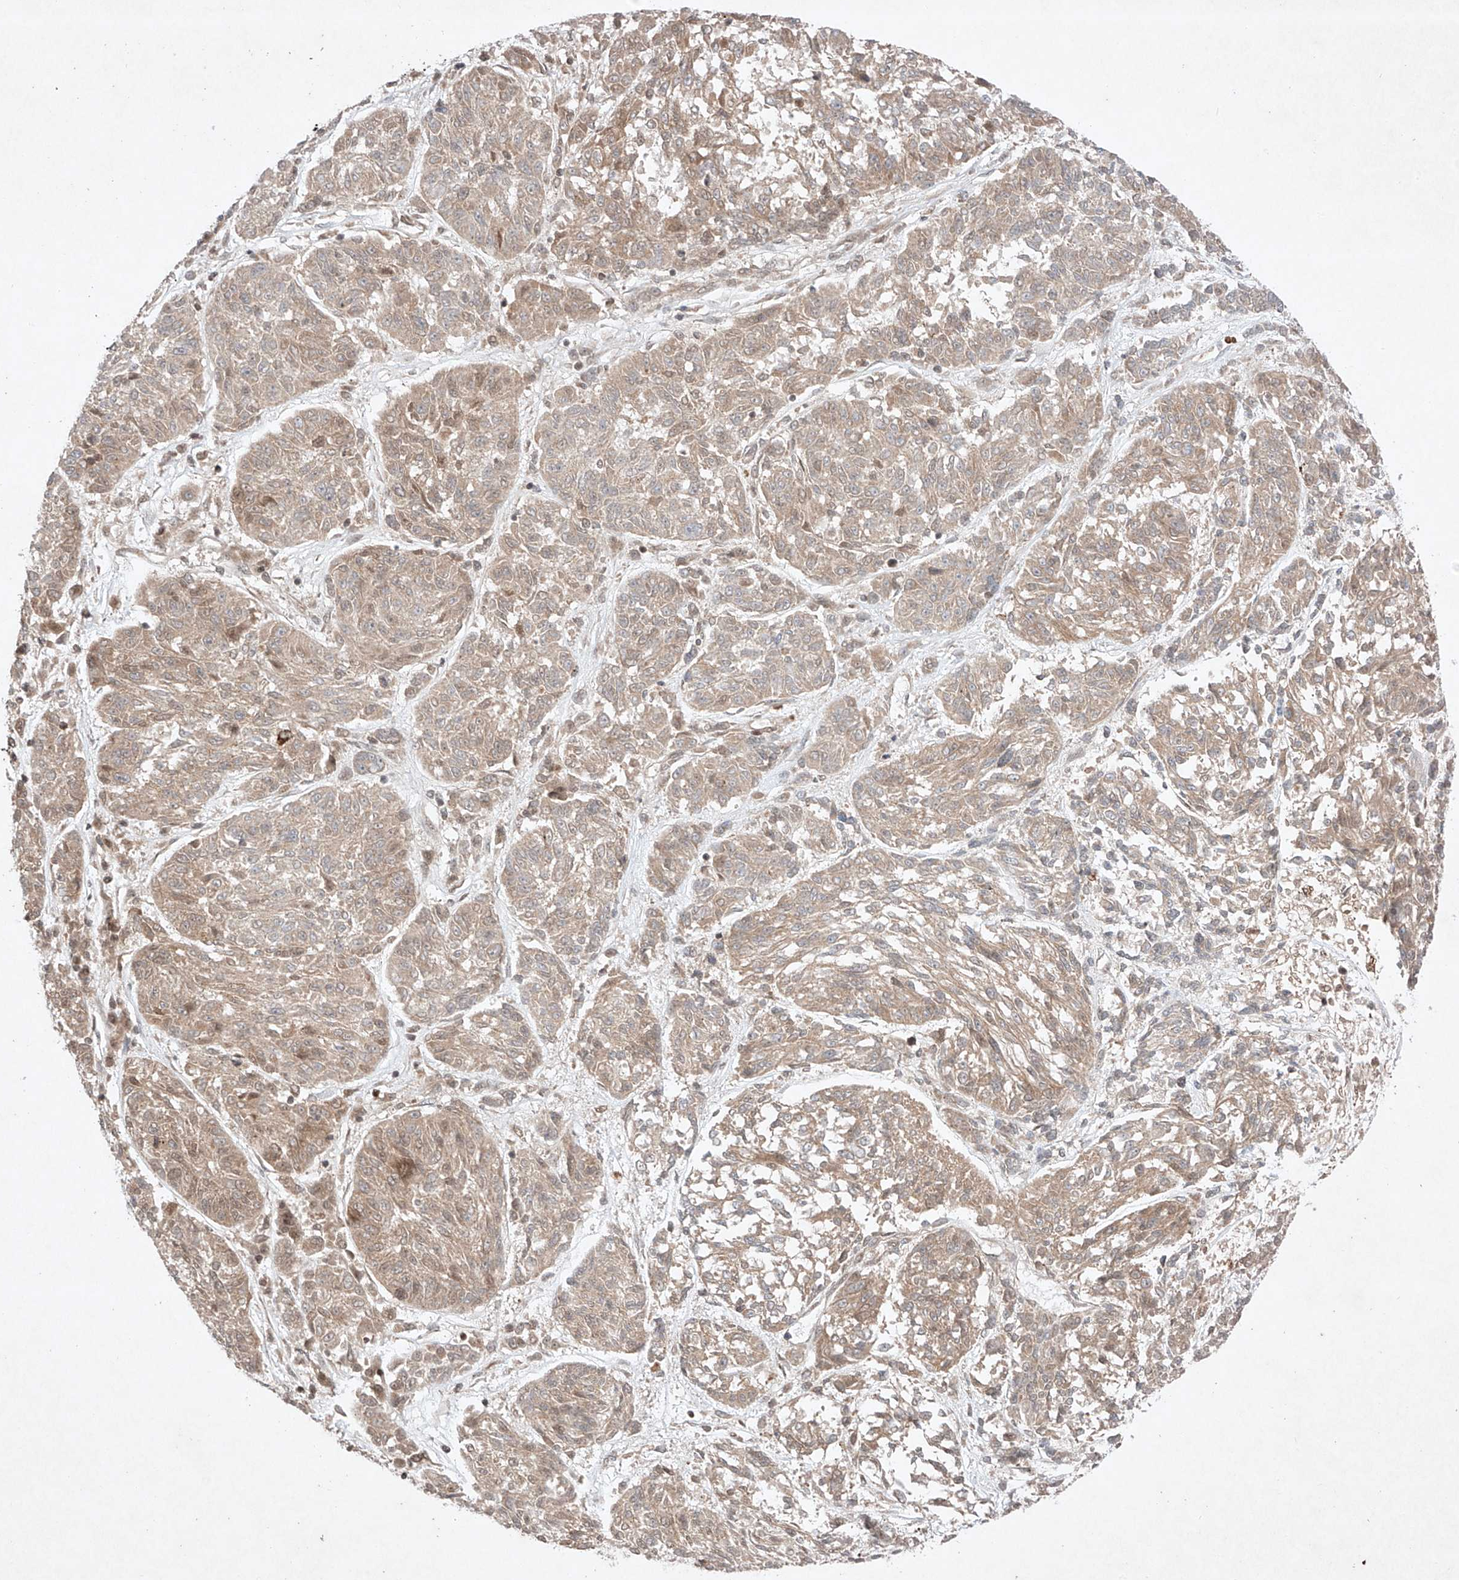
{"staining": {"intensity": "weak", "quantity": "25%-75%", "location": "cytoplasmic/membranous"}, "tissue": "melanoma", "cell_type": "Tumor cells", "image_type": "cancer", "snomed": [{"axis": "morphology", "description": "Malignant melanoma, NOS"}, {"axis": "topography", "description": "Skin"}], "caption": "This histopathology image exhibits IHC staining of melanoma, with low weak cytoplasmic/membranous positivity in approximately 25%-75% of tumor cells.", "gene": "RNF31", "patient": {"sex": "male", "age": 53}}